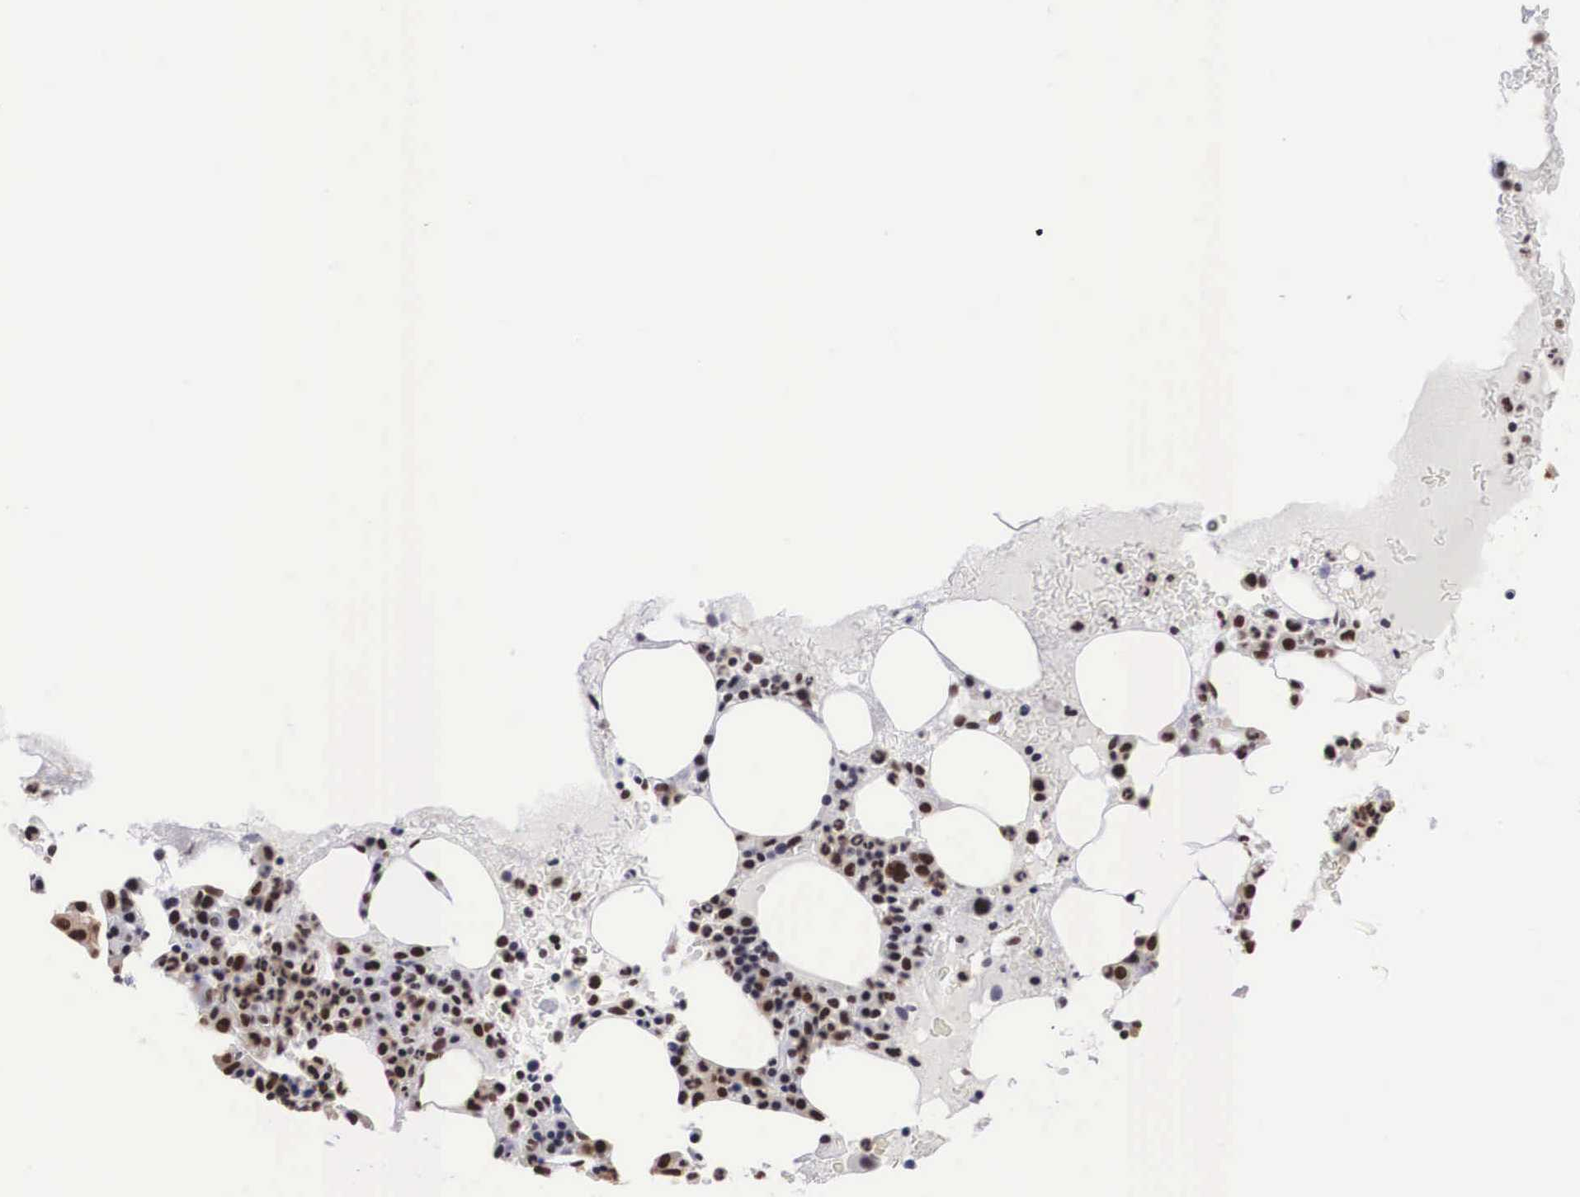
{"staining": {"intensity": "strong", "quantity": ">75%", "location": "nuclear"}, "tissue": "bone marrow", "cell_type": "Hematopoietic cells", "image_type": "normal", "snomed": [{"axis": "morphology", "description": "Normal tissue, NOS"}, {"axis": "topography", "description": "Bone marrow"}], "caption": "Approximately >75% of hematopoietic cells in unremarkable bone marrow show strong nuclear protein positivity as visualized by brown immunohistochemical staining.", "gene": "SF3A1", "patient": {"sex": "female", "age": 88}}